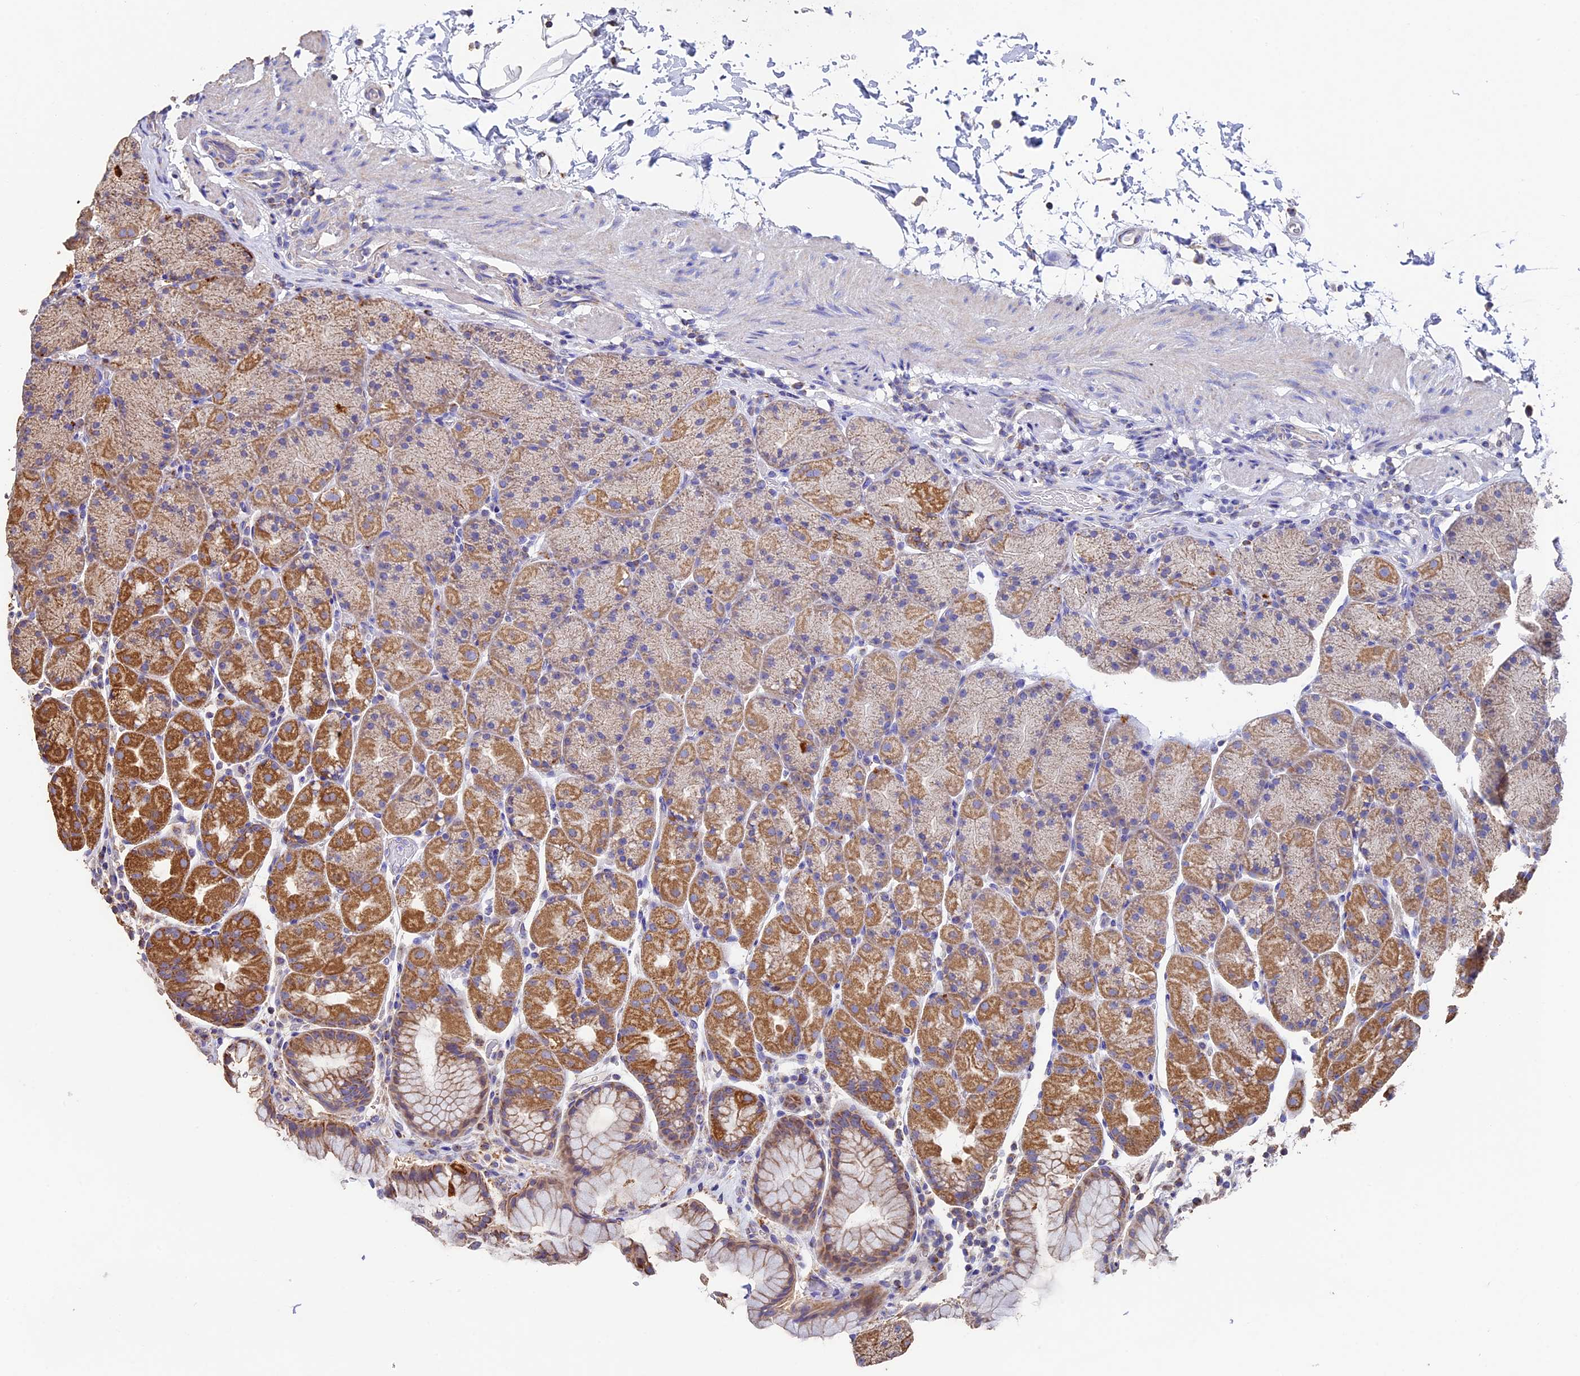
{"staining": {"intensity": "moderate", "quantity": ">75%", "location": "cytoplasmic/membranous"}, "tissue": "stomach", "cell_type": "Glandular cells", "image_type": "normal", "snomed": [{"axis": "morphology", "description": "Normal tissue, NOS"}, {"axis": "topography", "description": "Stomach, upper"}, {"axis": "topography", "description": "Stomach, lower"}], "caption": "This image demonstrates normal stomach stained with immunohistochemistry to label a protein in brown. The cytoplasmic/membranous of glandular cells show moderate positivity for the protein. Nuclei are counter-stained blue.", "gene": "ADAT1", "patient": {"sex": "male", "age": 67}}